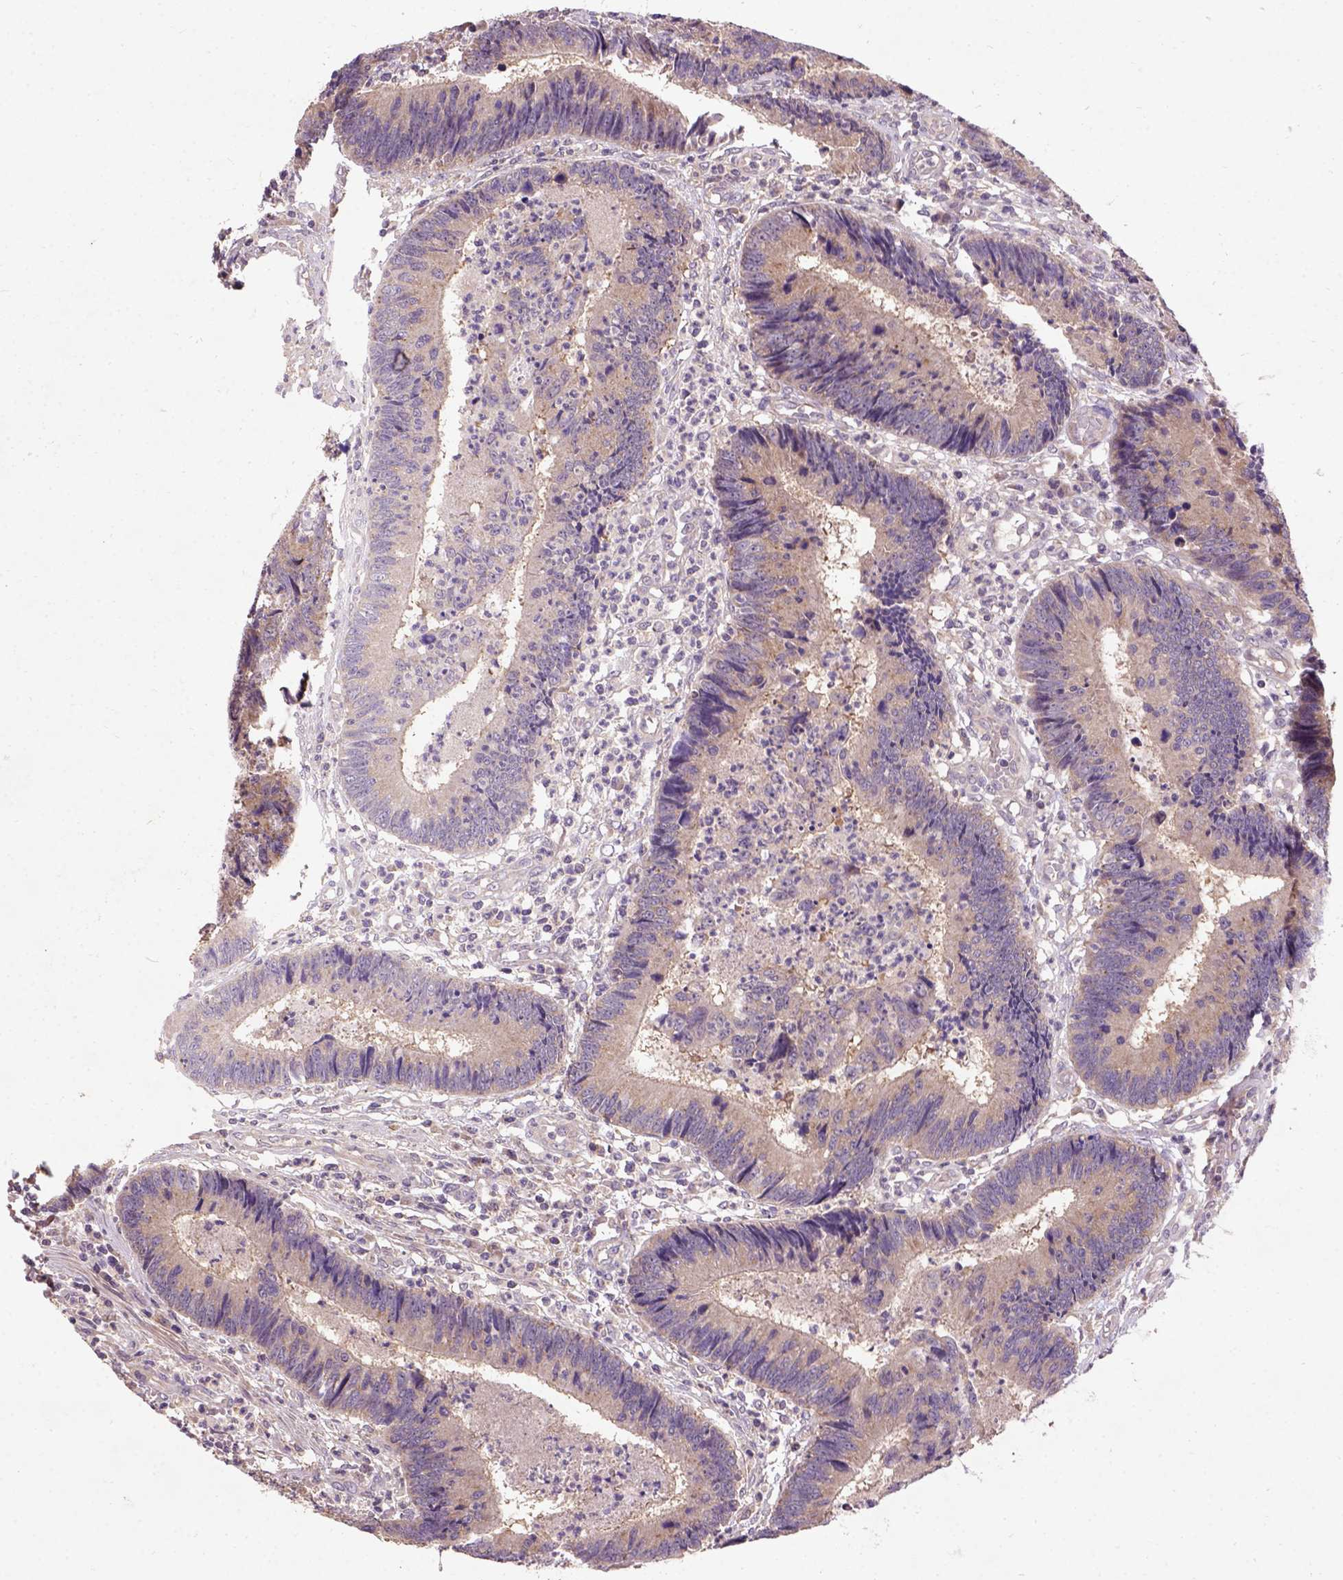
{"staining": {"intensity": "moderate", "quantity": "25%-75%", "location": "cytoplasmic/membranous"}, "tissue": "colorectal cancer", "cell_type": "Tumor cells", "image_type": "cancer", "snomed": [{"axis": "morphology", "description": "Adenocarcinoma, NOS"}, {"axis": "topography", "description": "Colon"}], "caption": "Immunohistochemistry (DAB) staining of human colorectal cancer (adenocarcinoma) demonstrates moderate cytoplasmic/membranous protein staining in about 25%-75% of tumor cells.", "gene": "KBTBD8", "patient": {"sex": "female", "age": 67}}